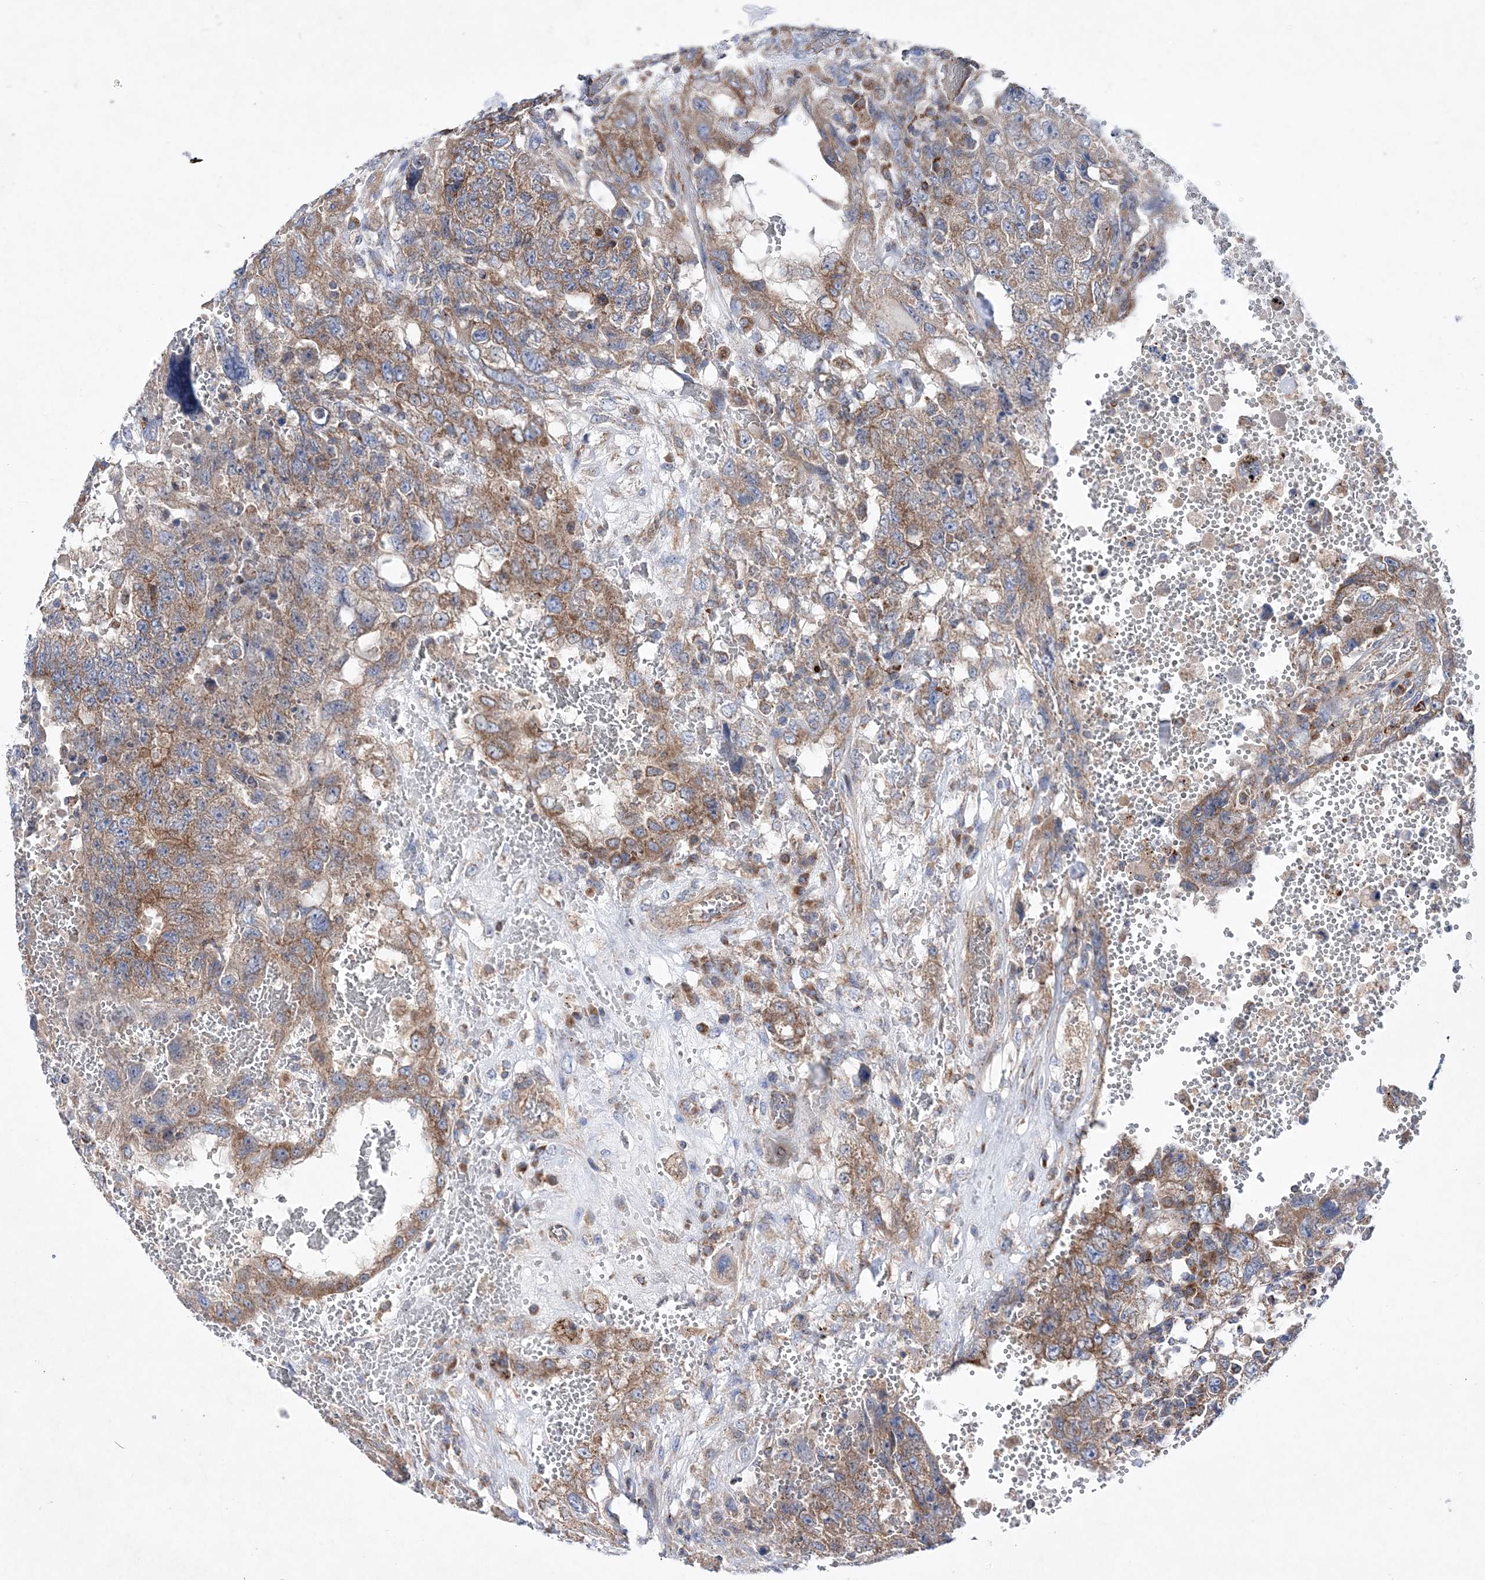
{"staining": {"intensity": "moderate", "quantity": ">75%", "location": "cytoplasmic/membranous"}, "tissue": "testis cancer", "cell_type": "Tumor cells", "image_type": "cancer", "snomed": [{"axis": "morphology", "description": "Carcinoma, Embryonal, NOS"}, {"axis": "topography", "description": "Testis"}], "caption": "Brown immunohistochemical staining in human testis embryonal carcinoma exhibits moderate cytoplasmic/membranous expression in about >75% of tumor cells. (IHC, brightfield microscopy, high magnification).", "gene": "NGLY1", "patient": {"sex": "male", "age": 26}}